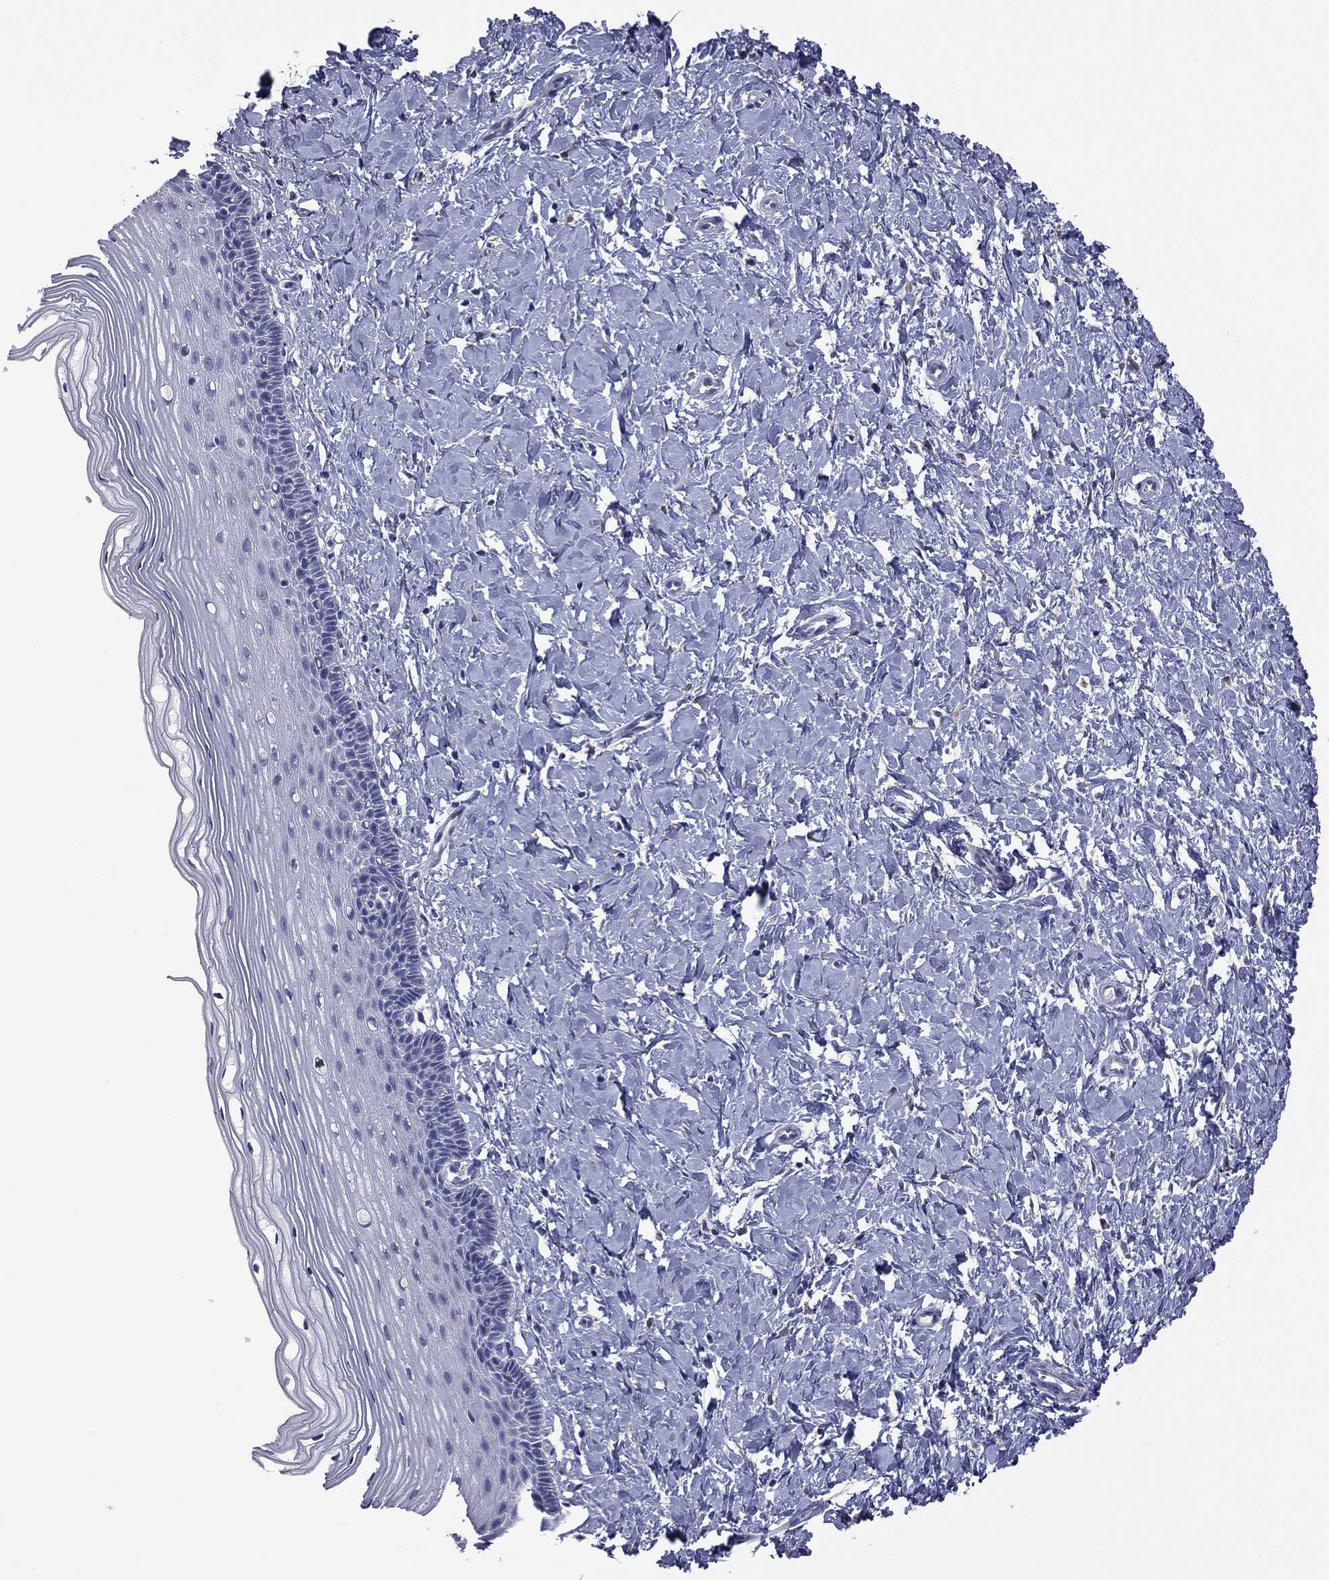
{"staining": {"intensity": "negative", "quantity": "none", "location": "none"}, "tissue": "cervix", "cell_type": "Glandular cells", "image_type": "normal", "snomed": [{"axis": "morphology", "description": "Normal tissue, NOS"}, {"axis": "topography", "description": "Cervix"}], "caption": "Immunohistochemistry (IHC) of unremarkable human cervix displays no positivity in glandular cells. (Immunohistochemistry (IHC), brightfield microscopy, high magnification).", "gene": "HYLS1", "patient": {"sex": "female", "age": 37}}